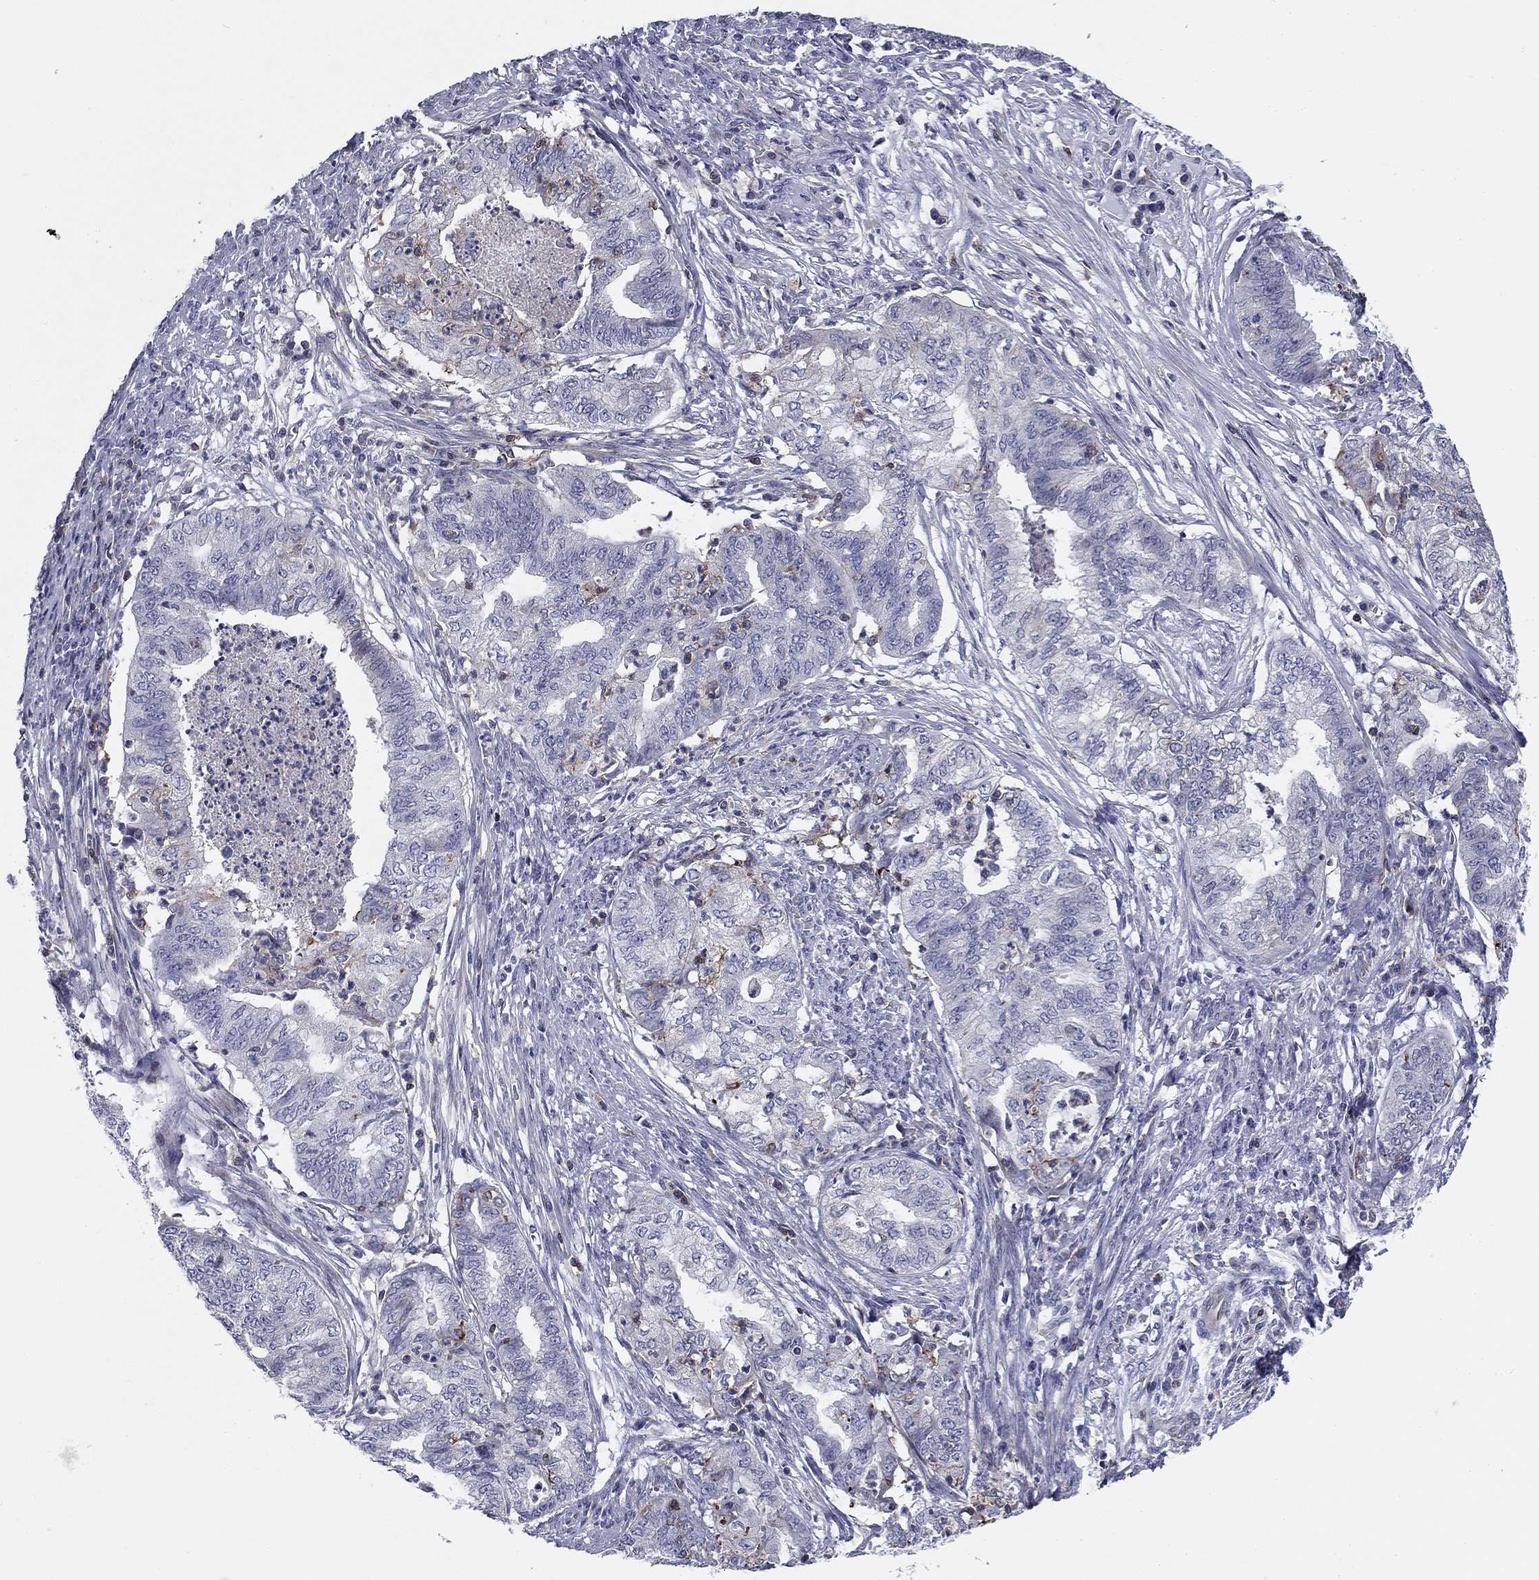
{"staining": {"intensity": "negative", "quantity": "none", "location": "none"}, "tissue": "endometrial cancer", "cell_type": "Tumor cells", "image_type": "cancer", "snomed": [{"axis": "morphology", "description": "Adenocarcinoma, NOS"}, {"axis": "topography", "description": "Endometrium"}], "caption": "Tumor cells show no significant expression in endometrial cancer.", "gene": "SIT1", "patient": {"sex": "female", "age": 79}}